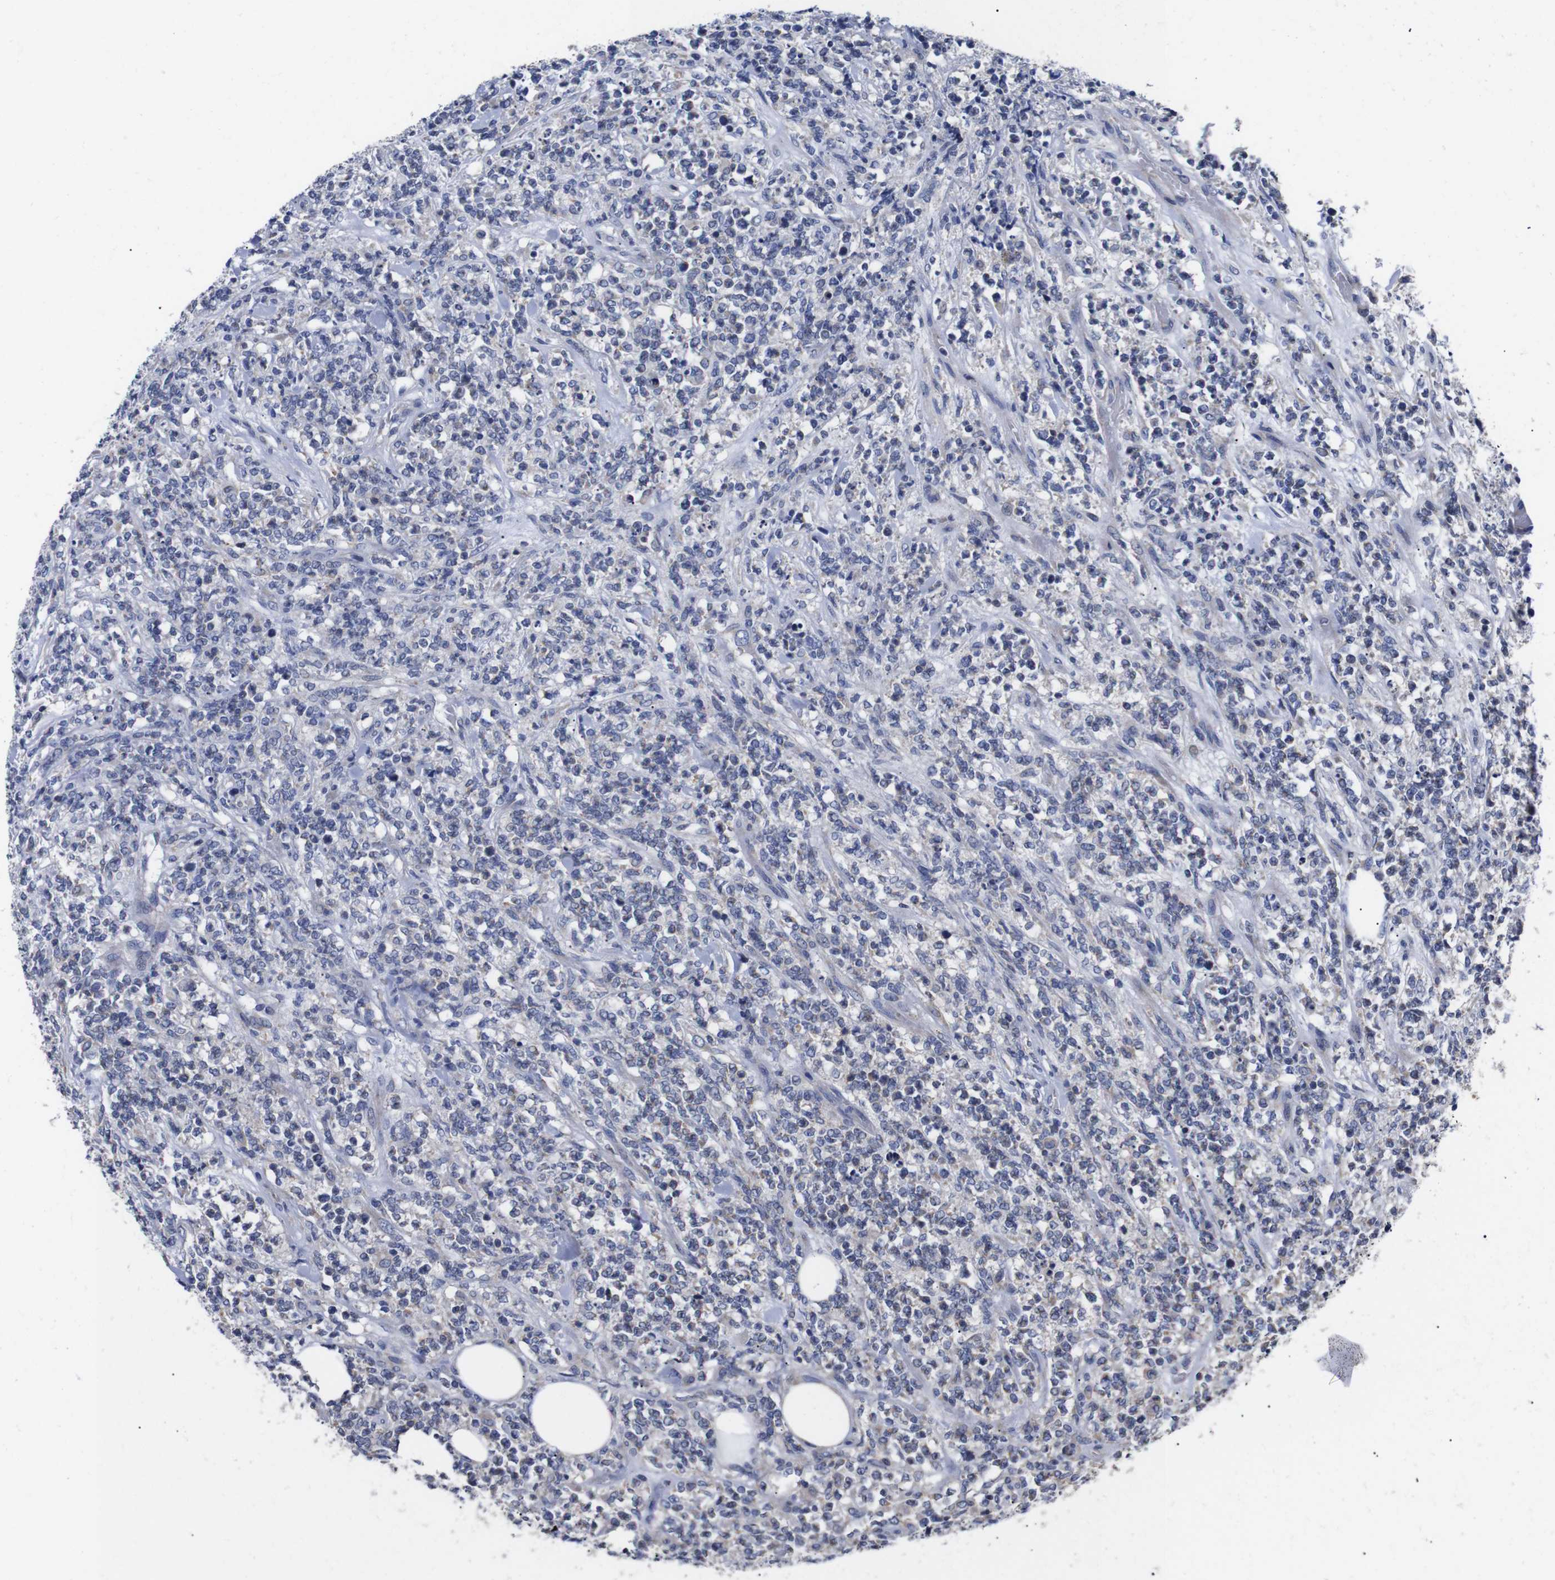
{"staining": {"intensity": "negative", "quantity": "none", "location": "none"}, "tissue": "lymphoma", "cell_type": "Tumor cells", "image_type": "cancer", "snomed": [{"axis": "morphology", "description": "Malignant lymphoma, non-Hodgkin's type, High grade"}, {"axis": "topography", "description": "Soft tissue"}], "caption": "Malignant lymphoma, non-Hodgkin's type (high-grade) was stained to show a protein in brown. There is no significant staining in tumor cells. (Immunohistochemistry, brightfield microscopy, high magnification).", "gene": "OPN3", "patient": {"sex": "male", "age": 18}}